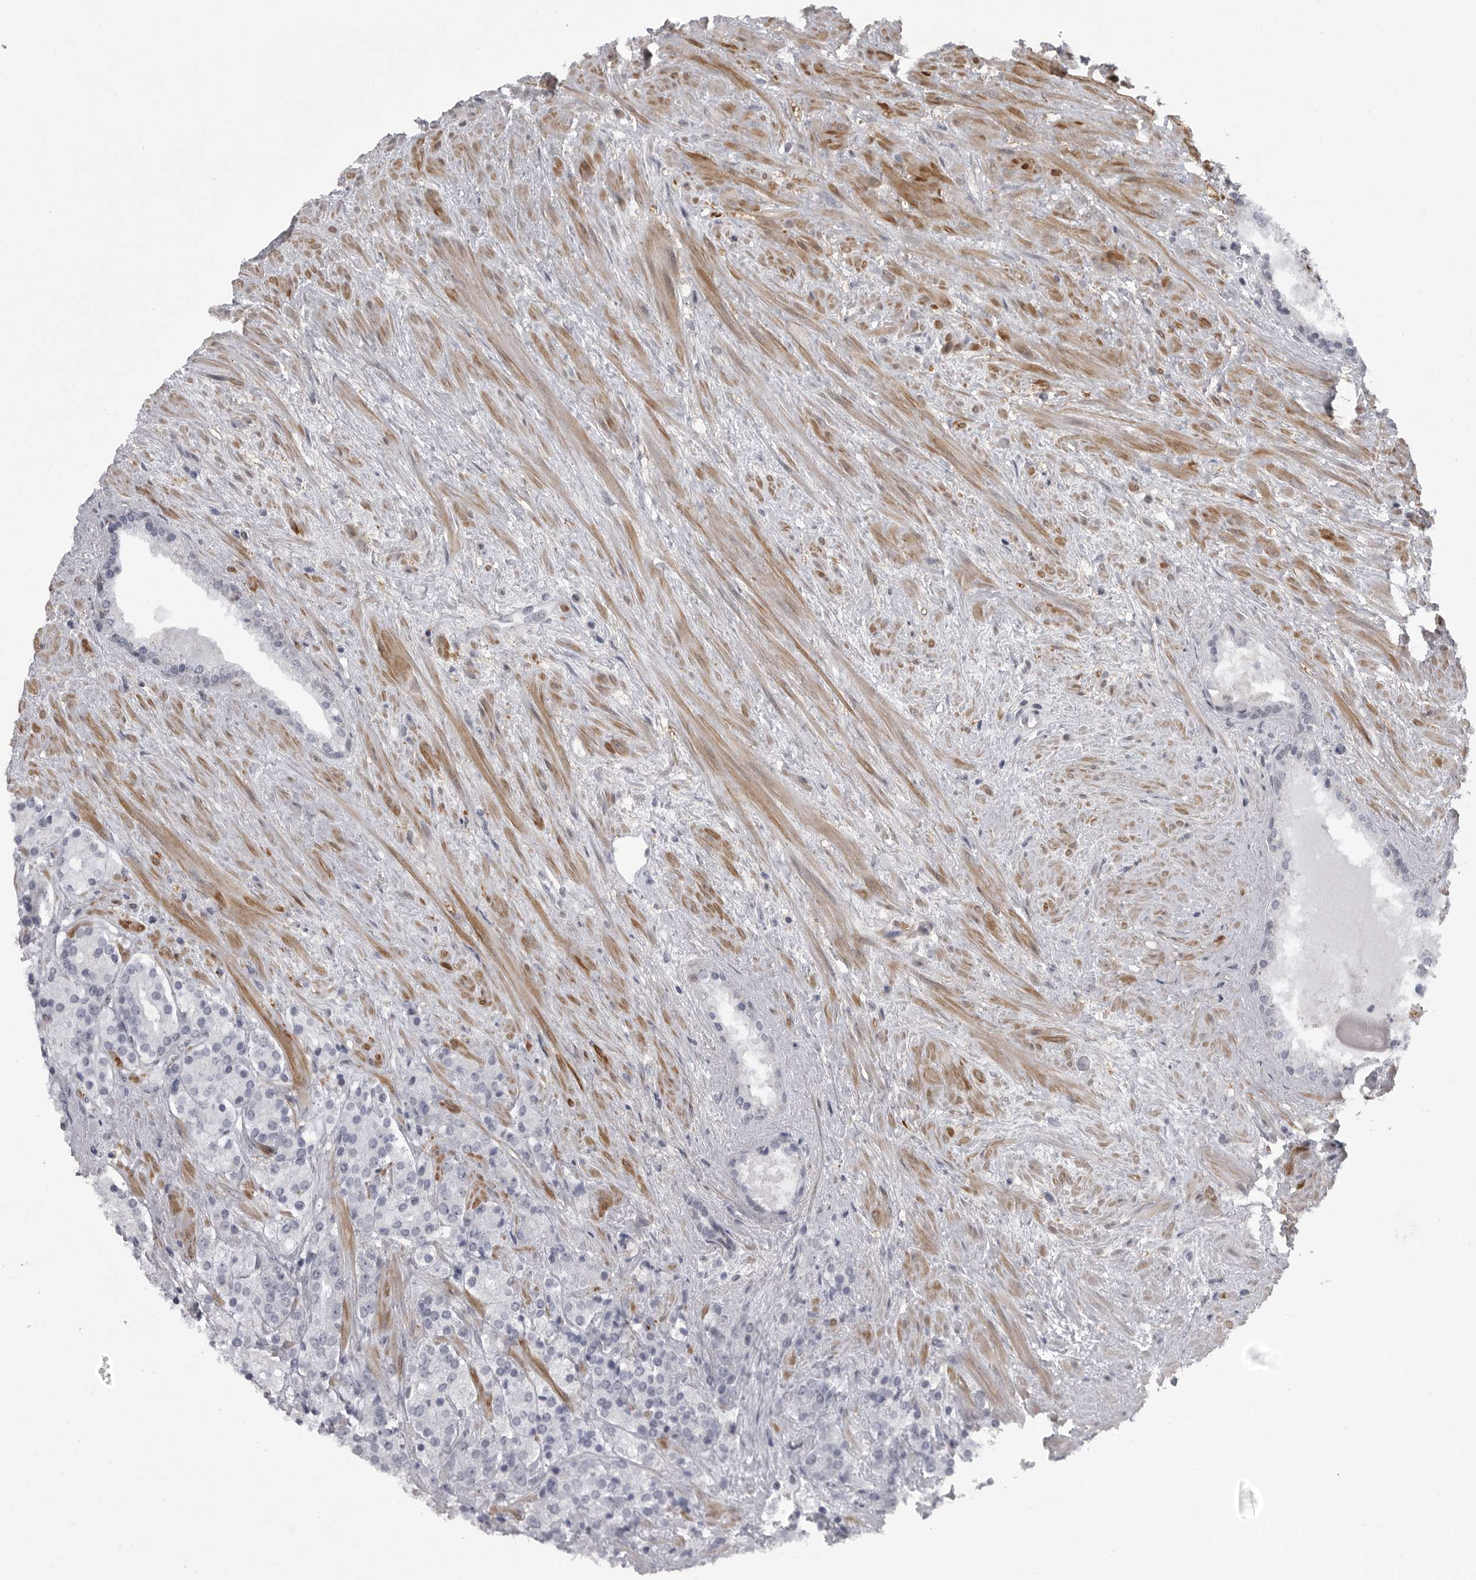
{"staining": {"intensity": "negative", "quantity": "none", "location": "none"}, "tissue": "prostate cancer", "cell_type": "Tumor cells", "image_type": "cancer", "snomed": [{"axis": "morphology", "description": "Adenocarcinoma, High grade"}, {"axis": "topography", "description": "Prostate"}], "caption": "An IHC histopathology image of adenocarcinoma (high-grade) (prostate) is shown. There is no staining in tumor cells of adenocarcinoma (high-grade) (prostate). (Immunohistochemistry, brightfield microscopy, high magnification).", "gene": "HMGN3", "patient": {"sex": "male", "age": 71}}